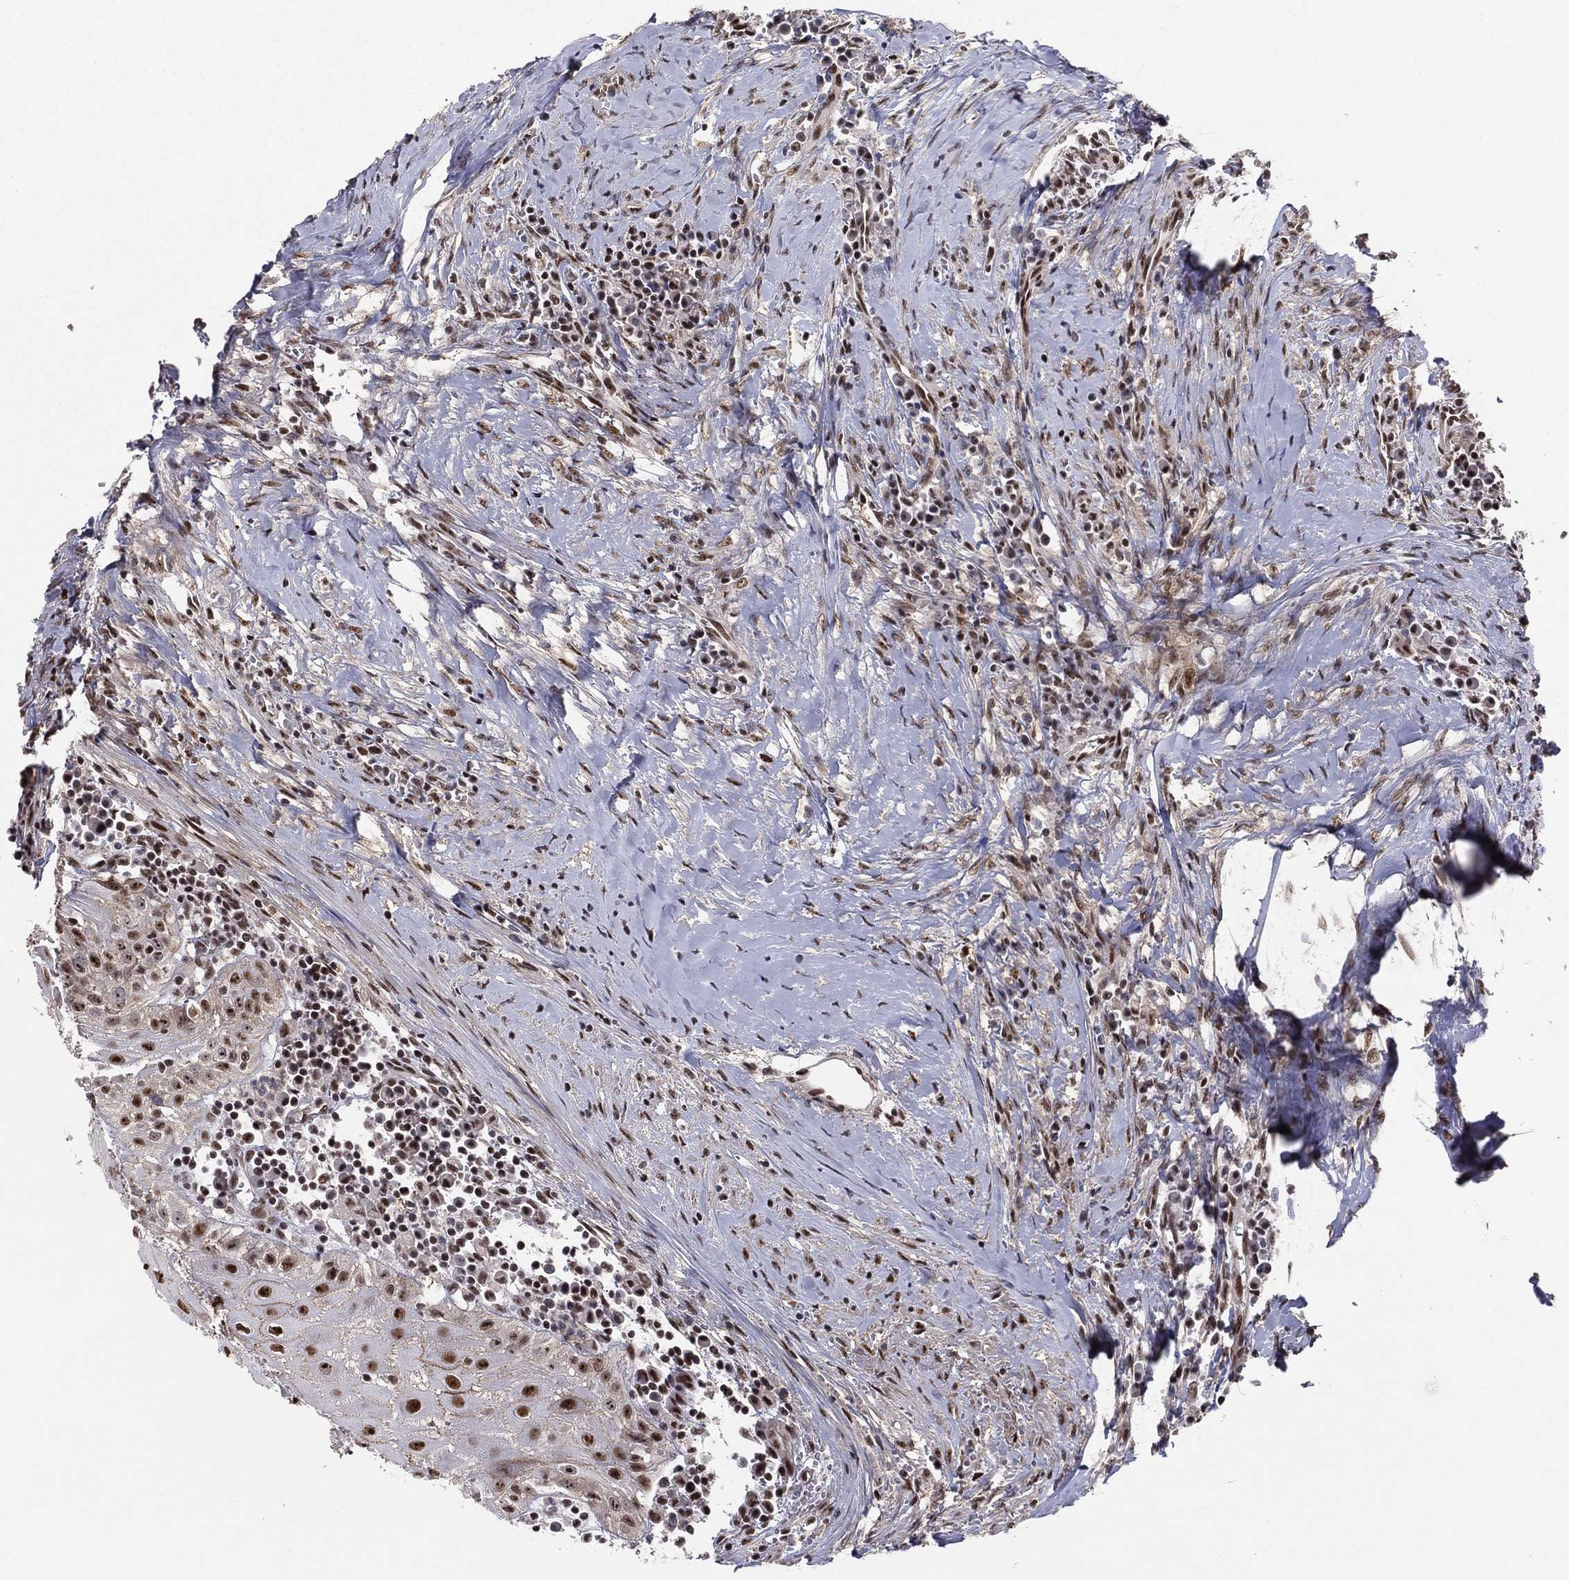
{"staining": {"intensity": "strong", "quantity": "25%-75%", "location": "cytoplasmic/membranous,nuclear"}, "tissue": "head and neck cancer", "cell_type": "Tumor cells", "image_type": "cancer", "snomed": [{"axis": "morphology", "description": "Squamous cell carcinoma, NOS"}, {"axis": "topography", "description": "Oral tissue"}, {"axis": "topography", "description": "Head-Neck"}], "caption": "This micrograph shows immunohistochemistry (IHC) staining of human head and neck squamous cell carcinoma, with high strong cytoplasmic/membranous and nuclear staining in about 25%-75% of tumor cells.", "gene": "GPALPP1", "patient": {"sex": "male", "age": 58}}